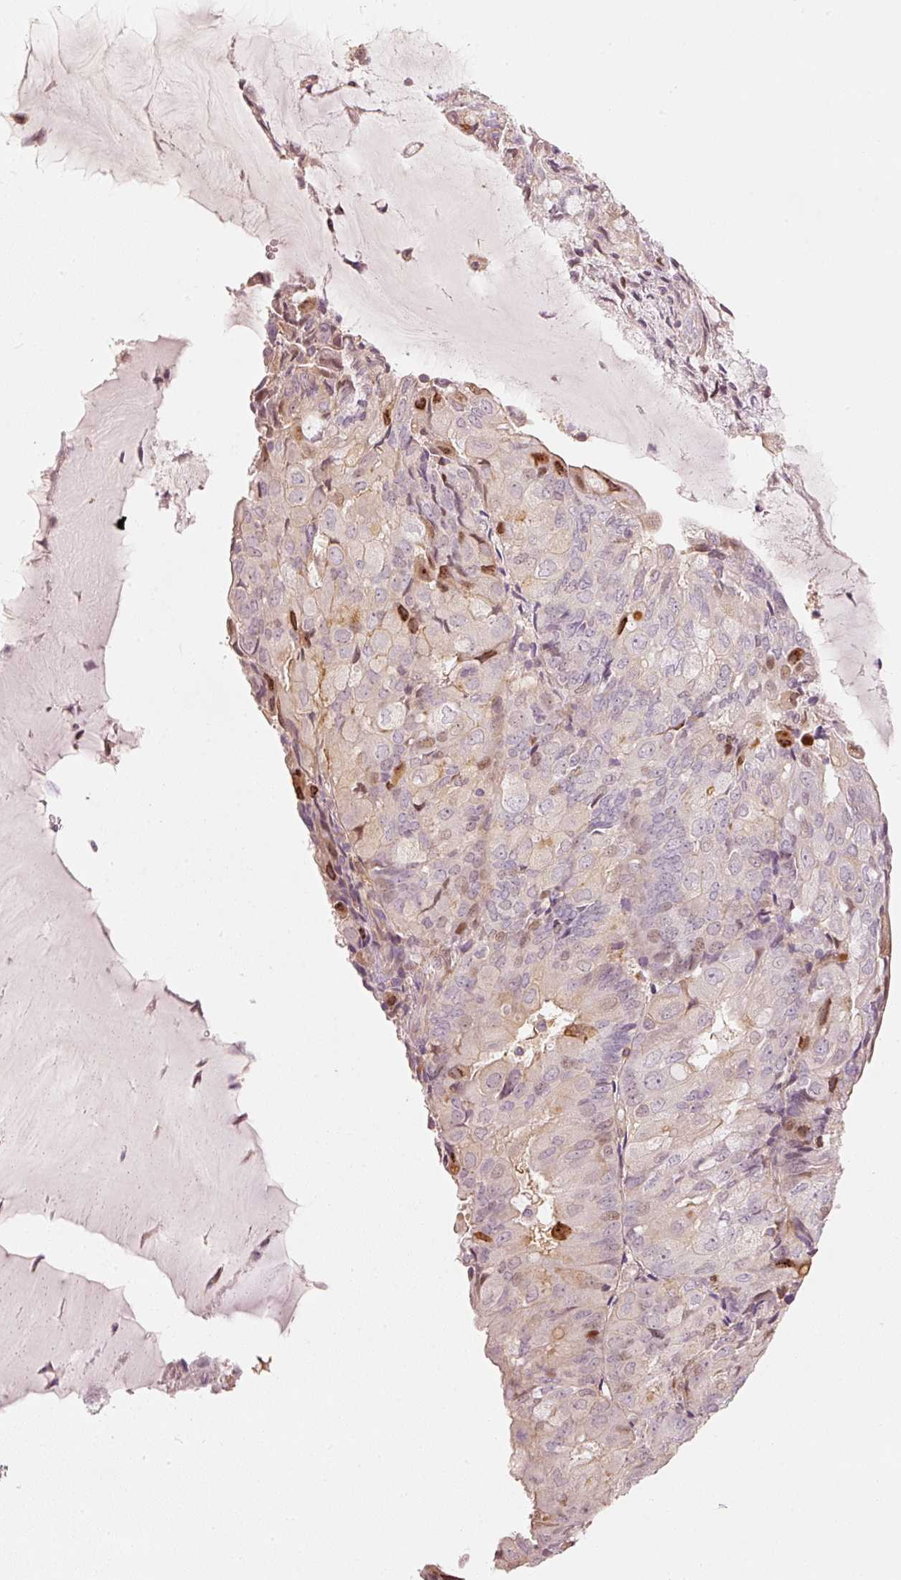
{"staining": {"intensity": "moderate", "quantity": "<25%", "location": "nuclear"}, "tissue": "endometrial cancer", "cell_type": "Tumor cells", "image_type": "cancer", "snomed": [{"axis": "morphology", "description": "Adenocarcinoma, NOS"}, {"axis": "topography", "description": "Endometrium"}], "caption": "Immunohistochemical staining of endometrial adenocarcinoma exhibits low levels of moderate nuclear staining in approximately <25% of tumor cells.", "gene": "TREX2", "patient": {"sex": "female", "age": 81}}